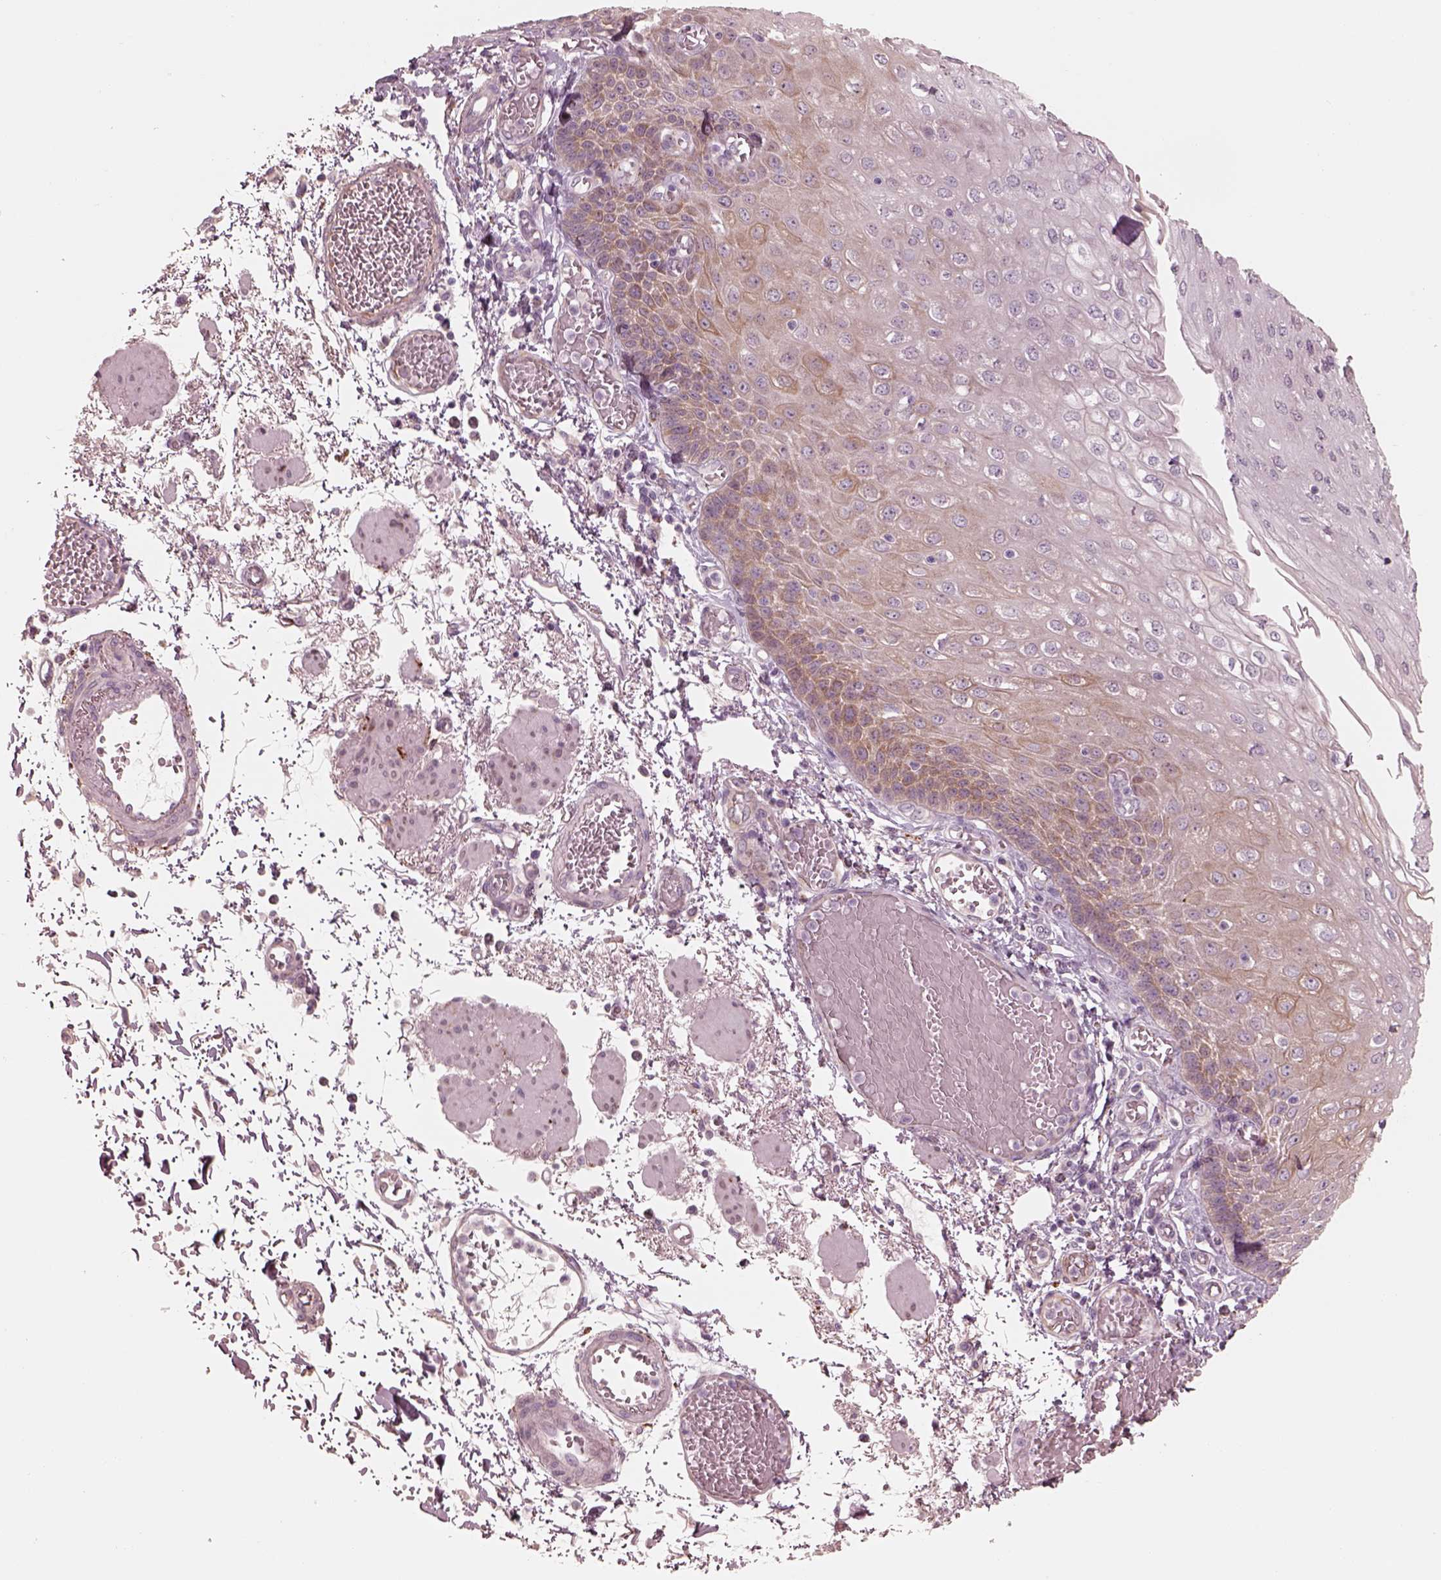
{"staining": {"intensity": "weak", "quantity": "25%-75%", "location": "cytoplasmic/membranous"}, "tissue": "esophagus", "cell_type": "Squamous epithelial cells", "image_type": "normal", "snomed": [{"axis": "morphology", "description": "Normal tissue, NOS"}, {"axis": "morphology", "description": "Adenocarcinoma, NOS"}, {"axis": "topography", "description": "Esophagus"}], "caption": "This is an image of immunohistochemistry staining of benign esophagus, which shows weak expression in the cytoplasmic/membranous of squamous epithelial cells.", "gene": "RAB3C", "patient": {"sex": "male", "age": 81}}